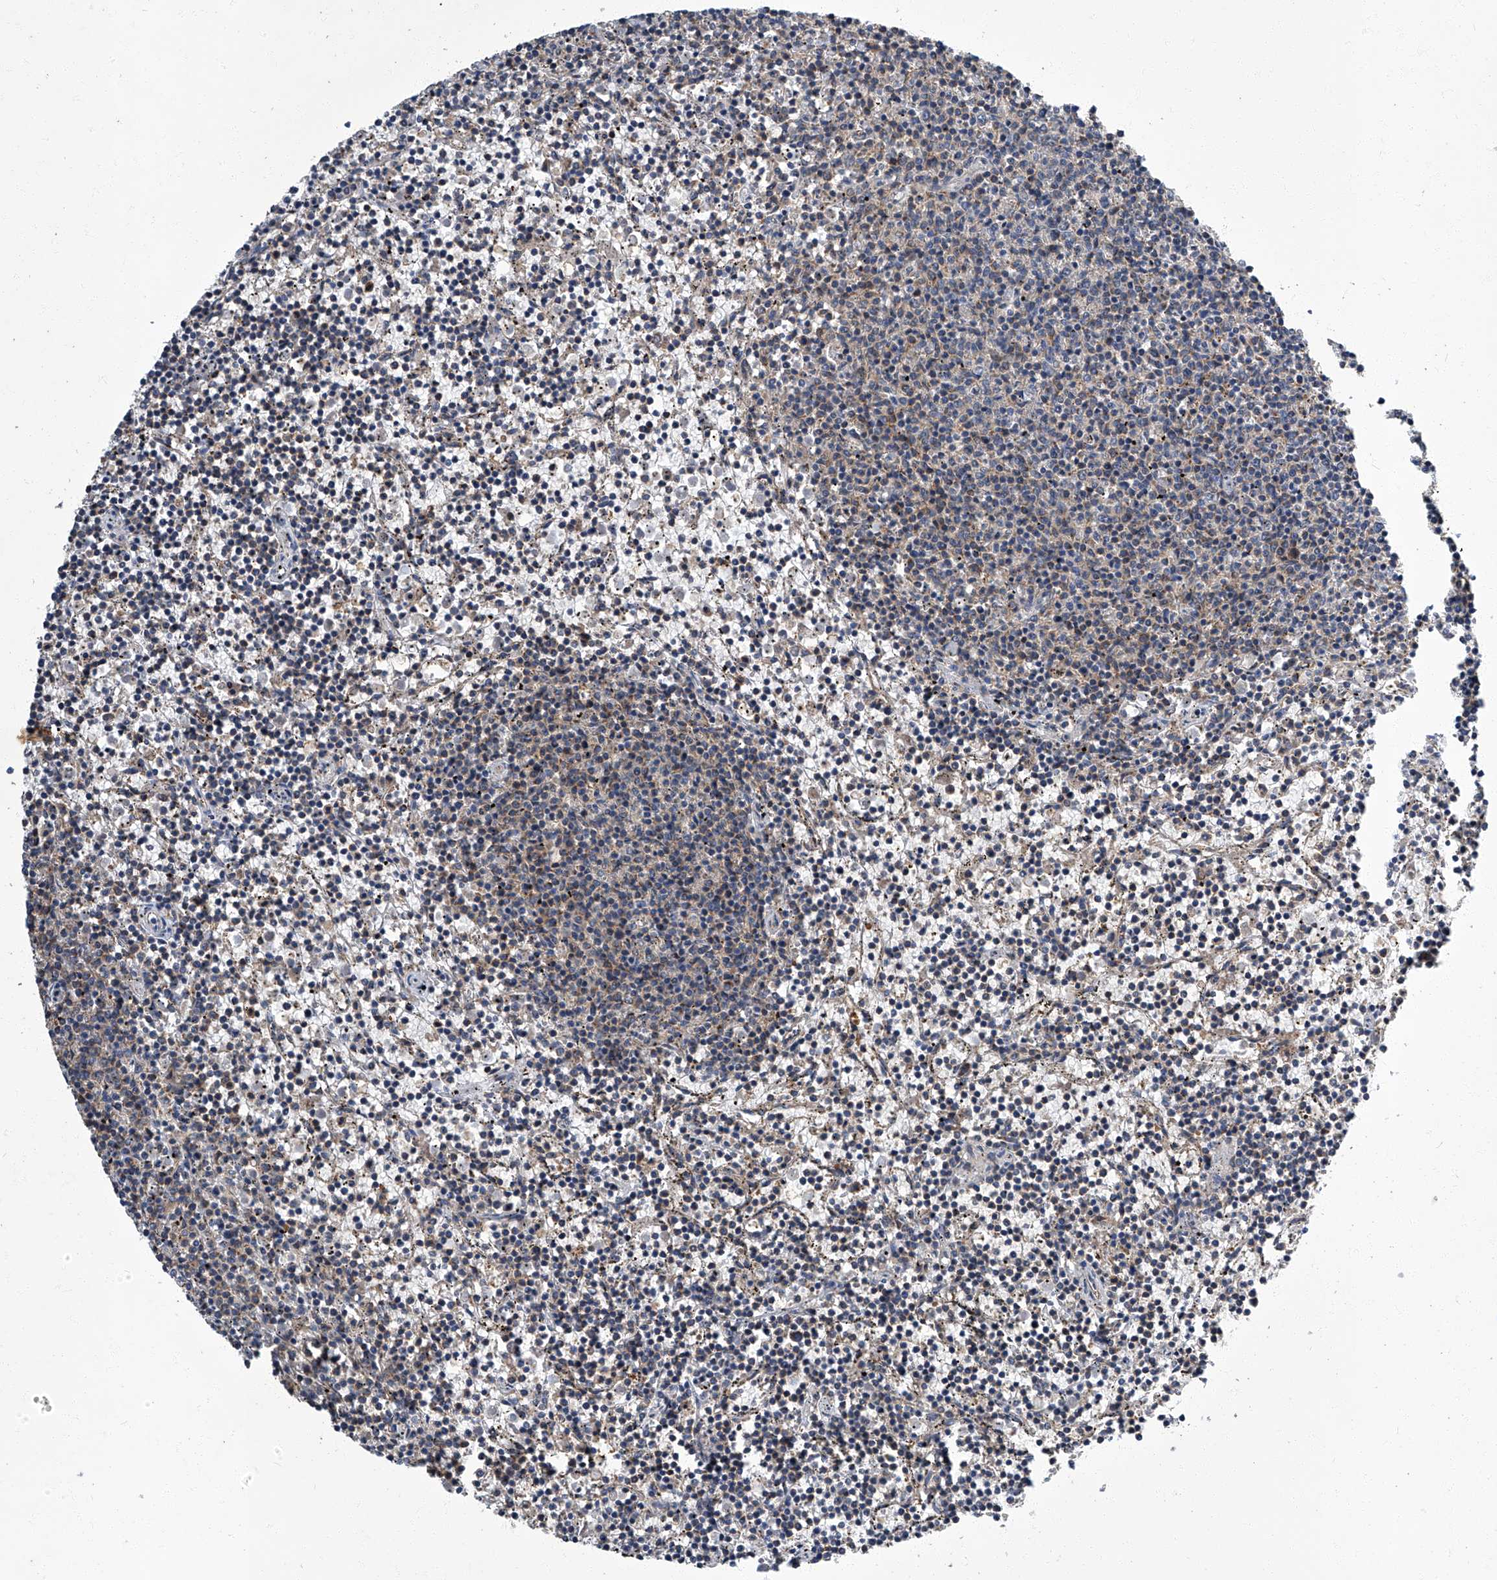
{"staining": {"intensity": "negative", "quantity": "none", "location": "none"}, "tissue": "lymphoma", "cell_type": "Tumor cells", "image_type": "cancer", "snomed": [{"axis": "morphology", "description": "Malignant lymphoma, non-Hodgkin's type, Low grade"}, {"axis": "topography", "description": "Spleen"}], "caption": "IHC histopathology image of malignant lymphoma, non-Hodgkin's type (low-grade) stained for a protein (brown), which displays no staining in tumor cells.", "gene": "TNFRSF13B", "patient": {"sex": "female", "age": 50}}